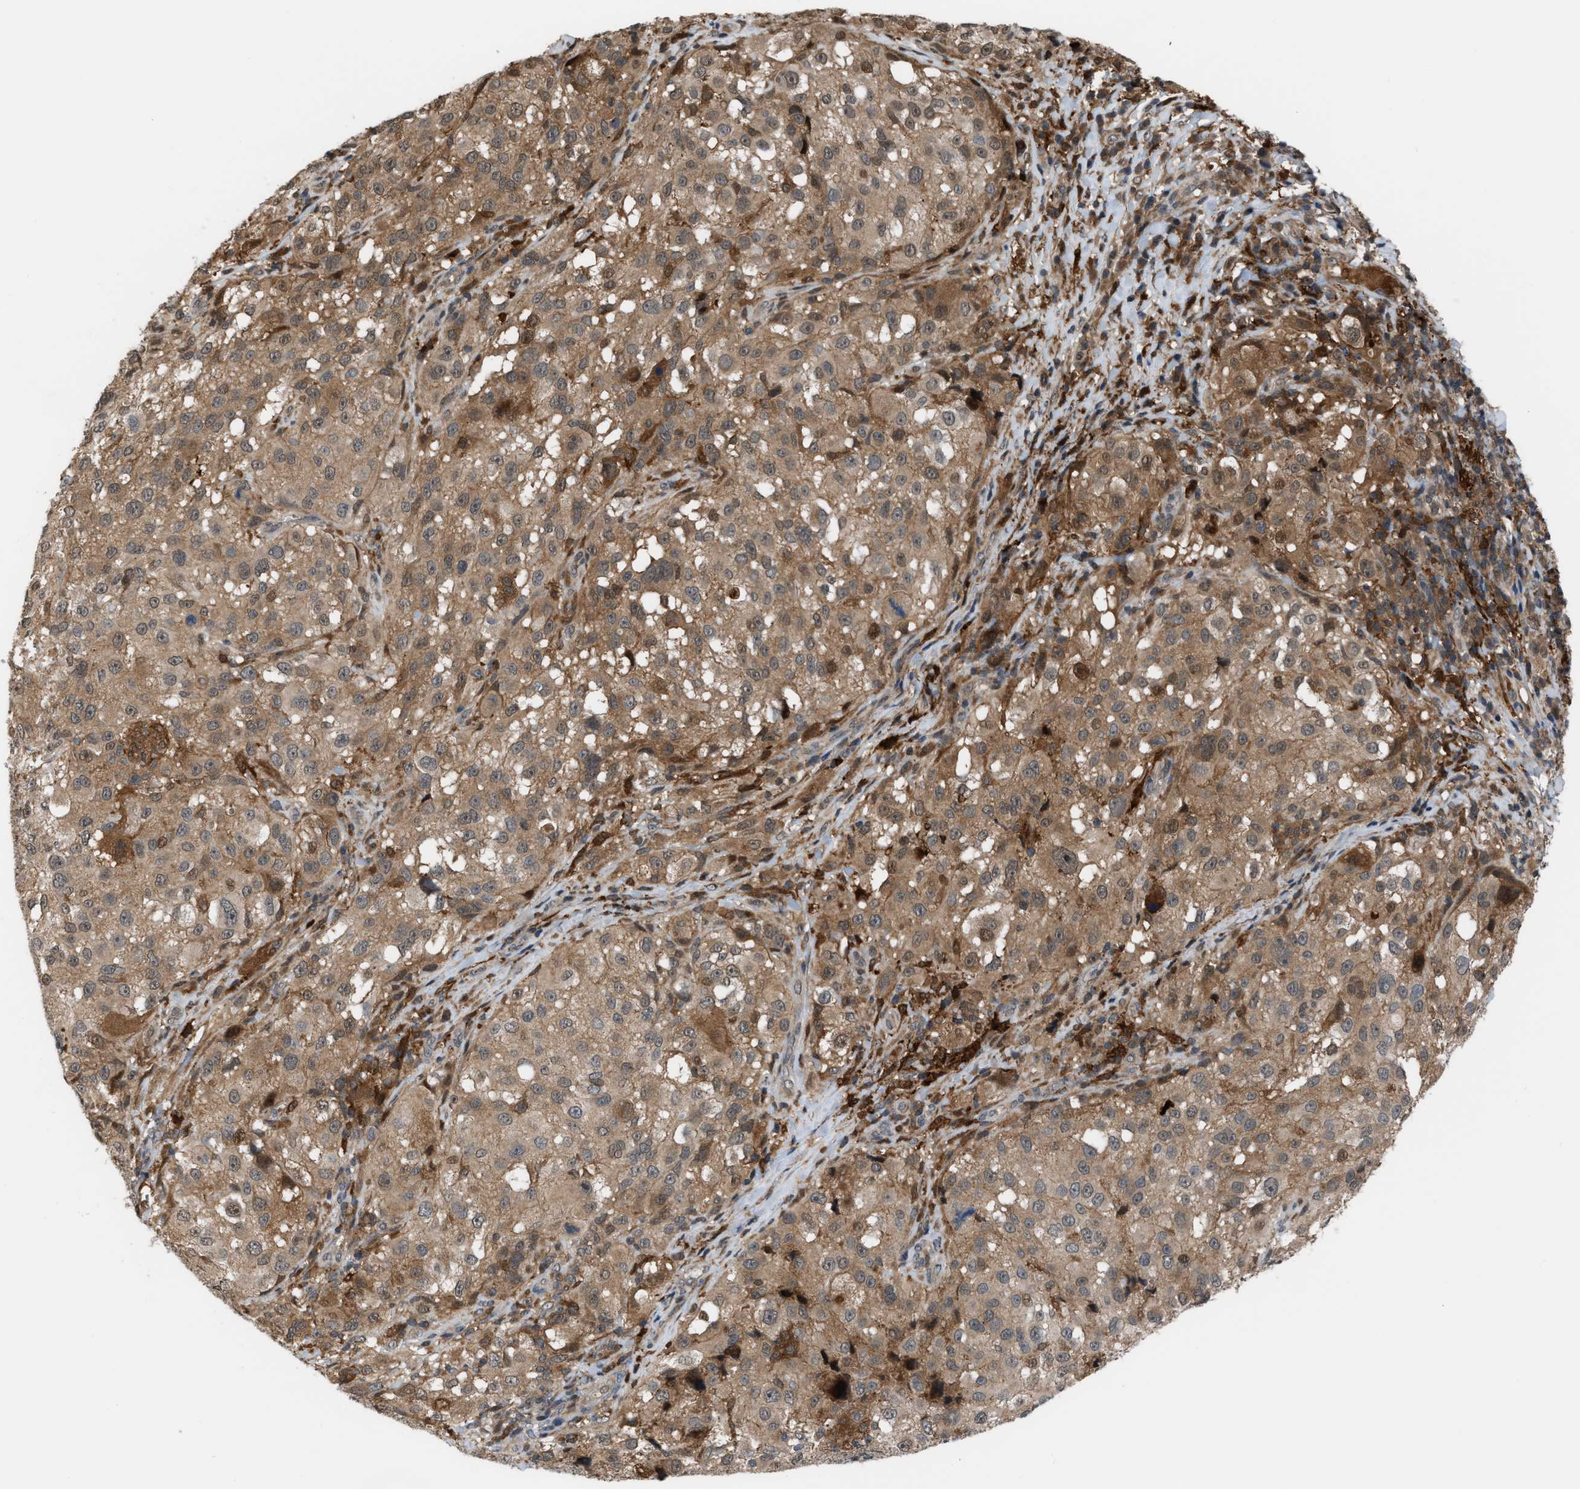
{"staining": {"intensity": "moderate", "quantity": ">75%", "location": "cytoplasmic/membranous,nuclear"}, "tissue": "melanoma", "cell_type": "Tumor cells", "image_type": "cancer", "snomed": [{"axis": "morphology", "description": "Necrosis, NOS"}, {"axis": "morphology", "description": "Malignant melanoma, NOS"}, {"axis": "topography", "description": "Skin"}], "caption": "Melanoma tissue displays moderate cytoplasmic/membranous and nuclear positivity in approximately >75% of tumor cells", "gene": "RFFL", "patient": {"sex": "female", "age": 87}}